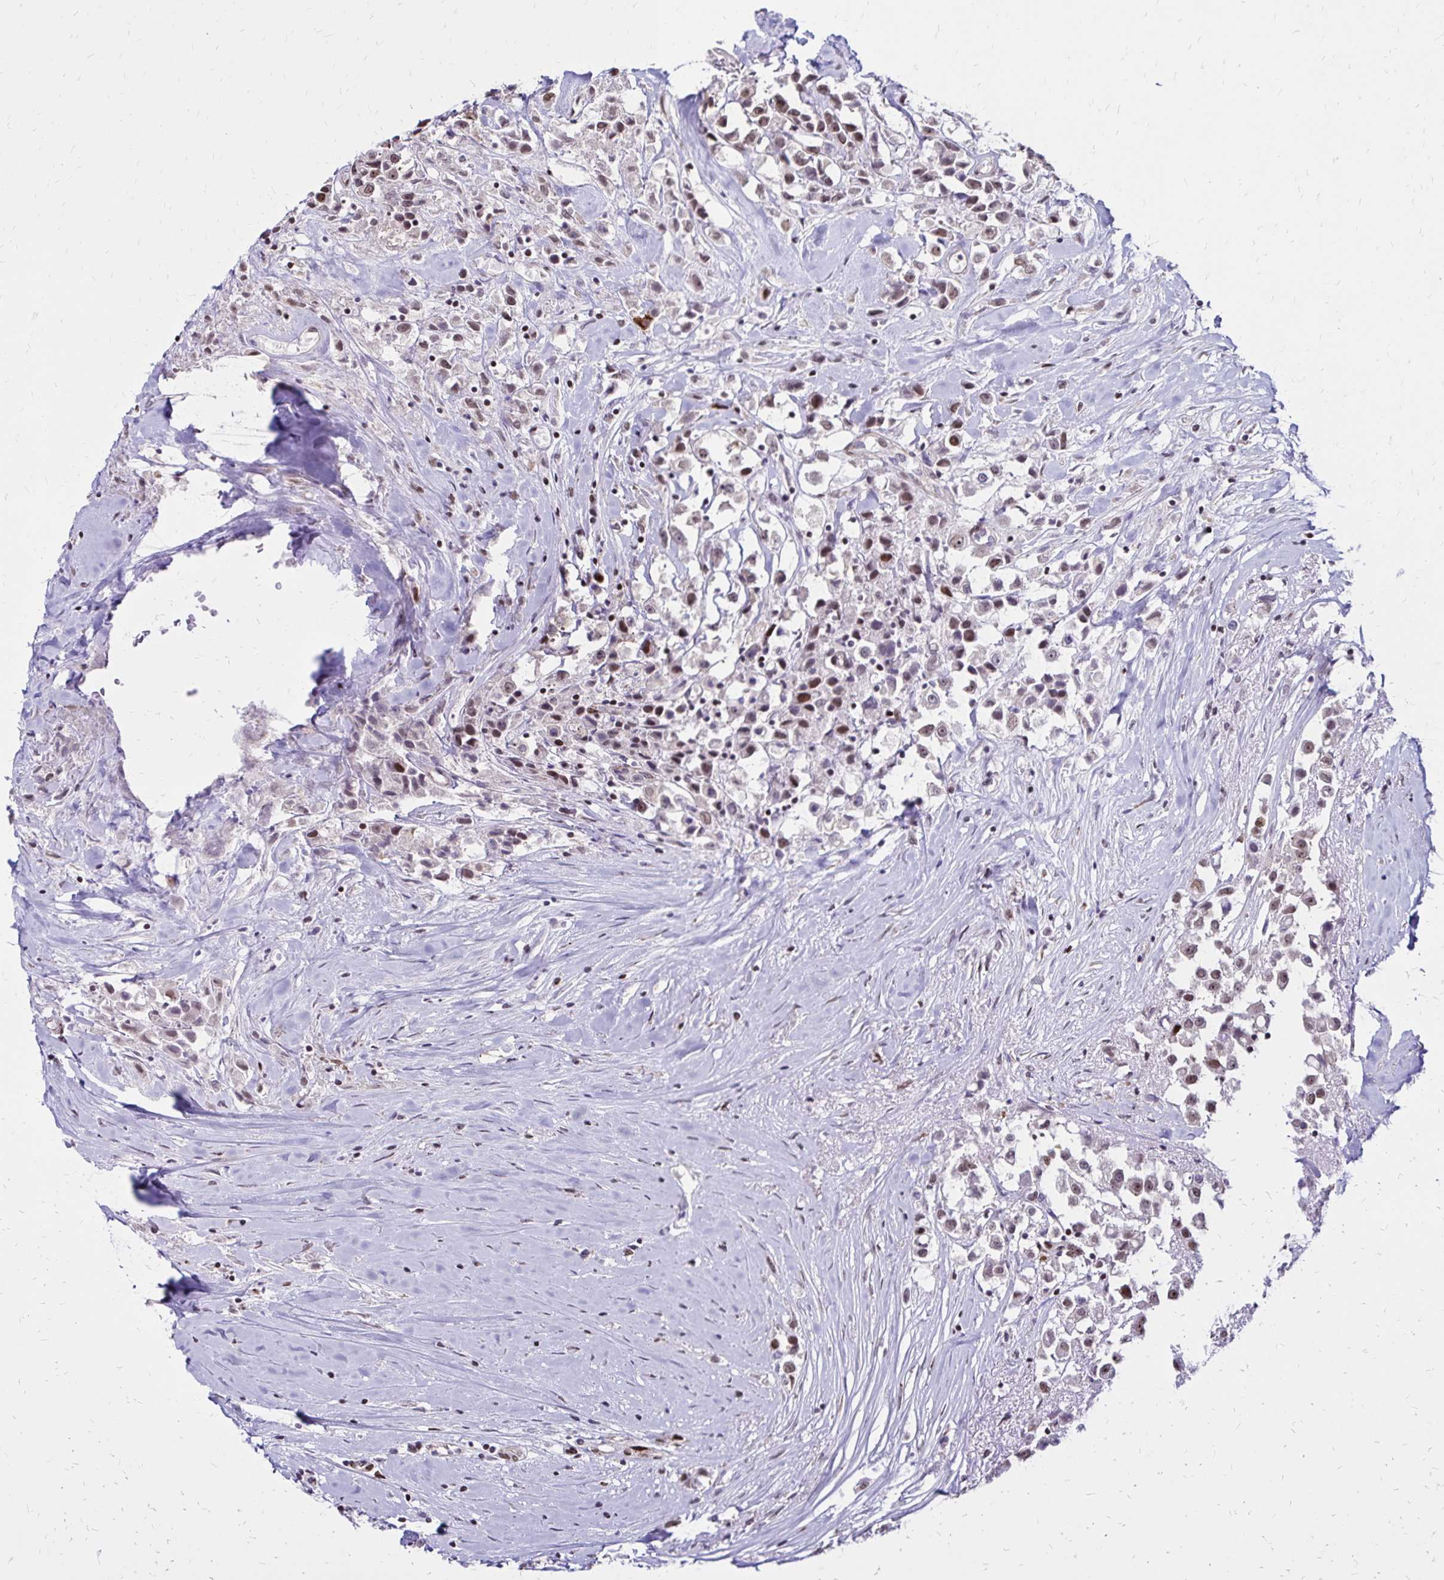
{"staining": {"intensity": "weak", "quantity": "25%-75%", "location": "nuclear"}, "tissue": "breast cancer", "cell_type": "Tumor cells", "image_type": "cancer", "snomed": [{"axis": "morphology", "description": "Duct carcinoma"}, {"axis": "topography", "description": "Breast"}], "caption": "Breast intraductal carcinoma stained for a protein exhibits weak nuclear positivity in tumor cells. (Brightfield microscopy of DAB IHC at high magnification).", "gene": "TOB1", "patient": {"sex": "female", "age": 61}}